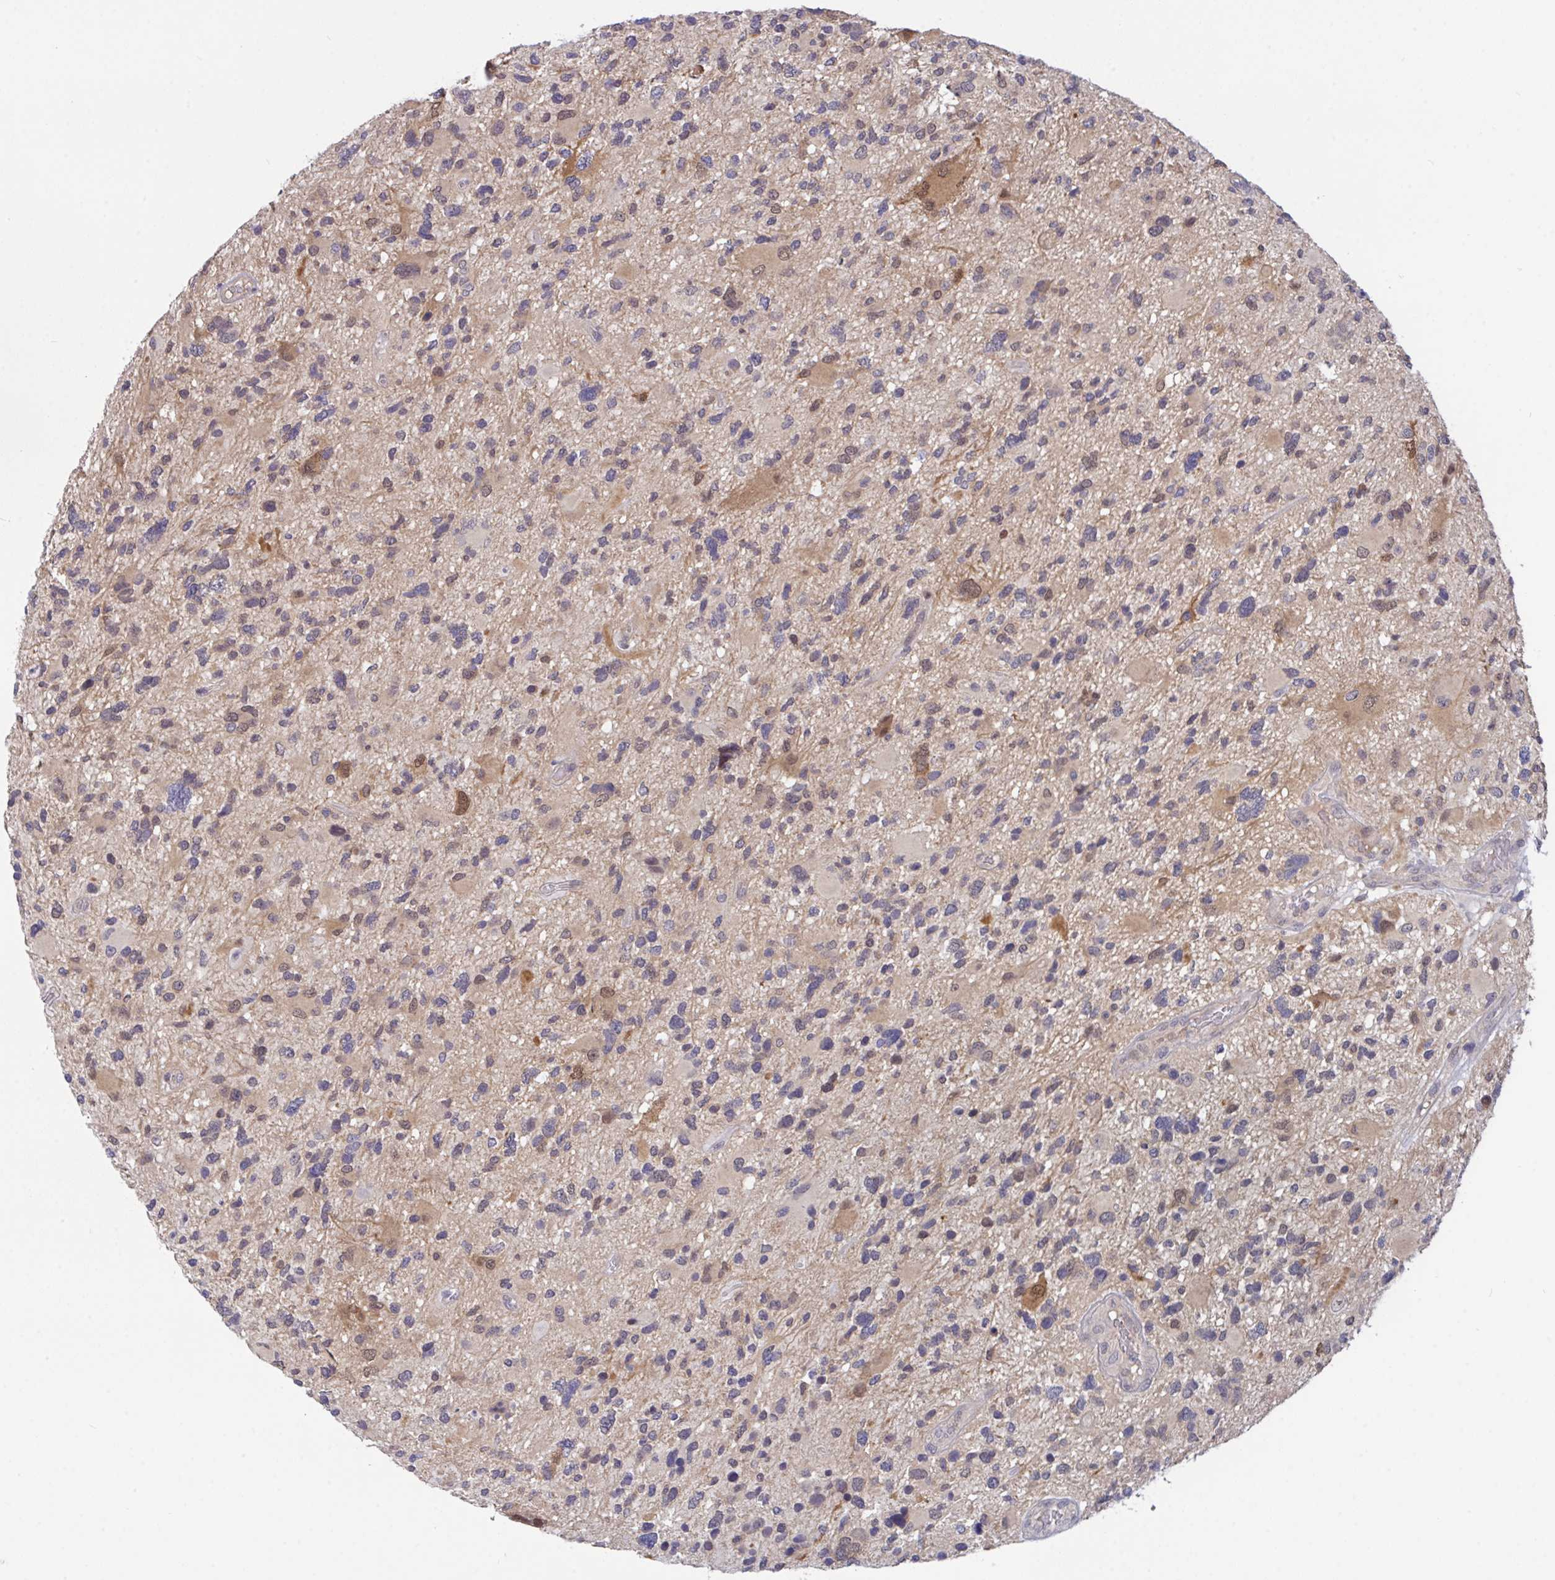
{"staining": {"intensity": "moderate", "quantity": "<25%", "location": "cytoplasmic/membranous,nuclear"}, "tissue": "glioma", "cell_type": "Tumor cells", "image_type": "cancer", "snomed": [{"axis": "morphology", "description": "Glioma, malignant, High grade"}, {"axis": "topography", "description": "Brain"}], "caption": "A brown stain highlights moderate cytoplasmic/membranous and nuclear expression of a protein in glioma tumor cells. (DAB (3,3'-diaminobenzidine) = brown stain, brightfield microscopy at high magnification).", "gene": "L3HYPDH", "patient": {"sex": "female", "age": 11}}